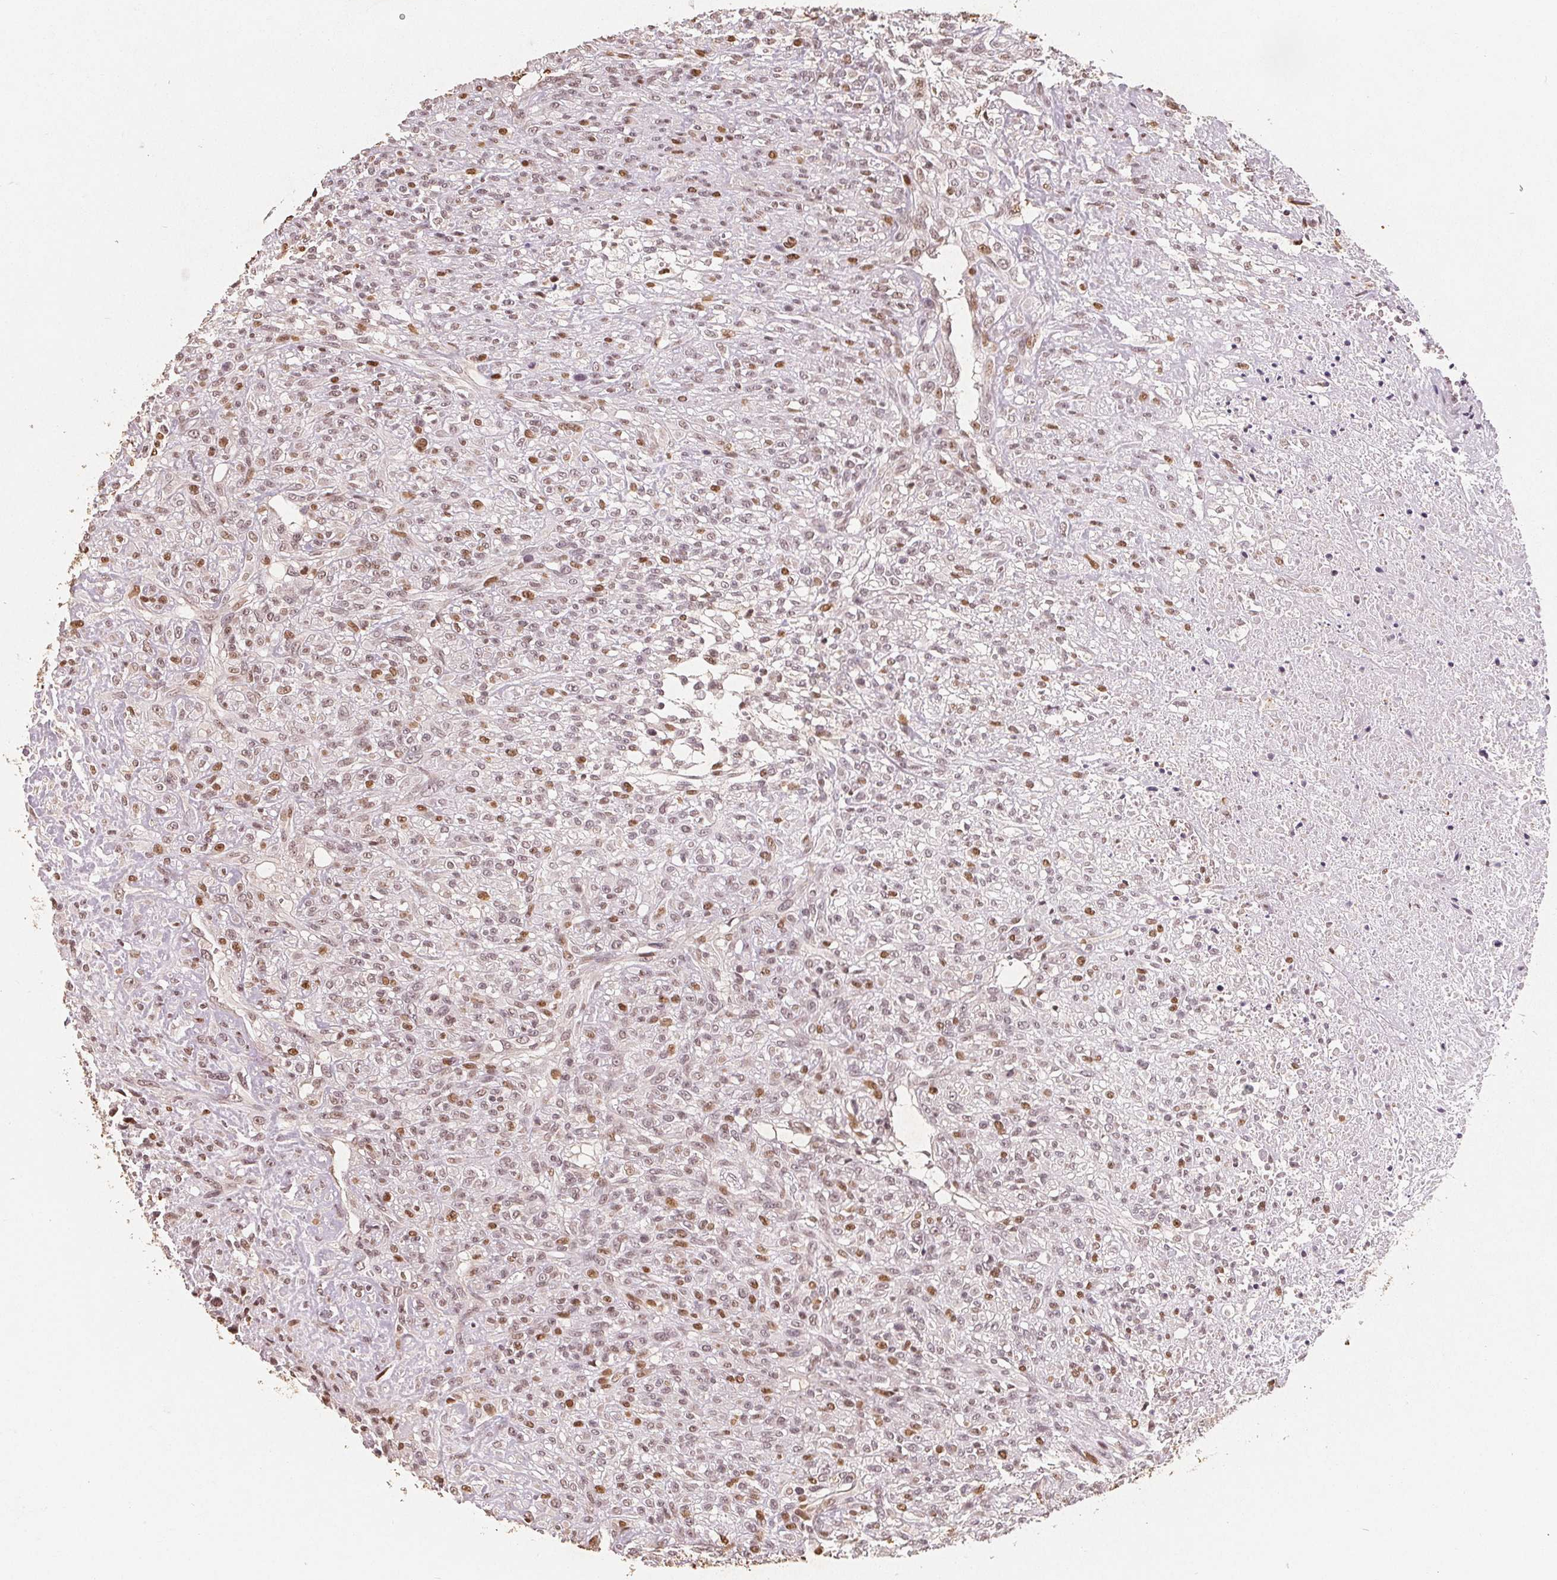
{"staining": {"intensity": "weak", "quantity": "25%-75%", "location": "nuclear"}, "tissue": "renal cancer", "cell_type": "Tumor cells", "image_type": "cancer", "snomed": [{"axis": "morphology", "description": "Adenocarcinoma, NOS"}, {"axis": "topography", "description": "Kidney"}], "caption": "This photomicrograph reveals adenocarcinoma (renal) stained with immunohistochemistry to label a protein in brown. The nuclear of tumor cells show weak positivity for the protein. Nuclei are counter-stained blue.", "gene": "CCDC138", "patient": {"sex": "male", "age": 58}}